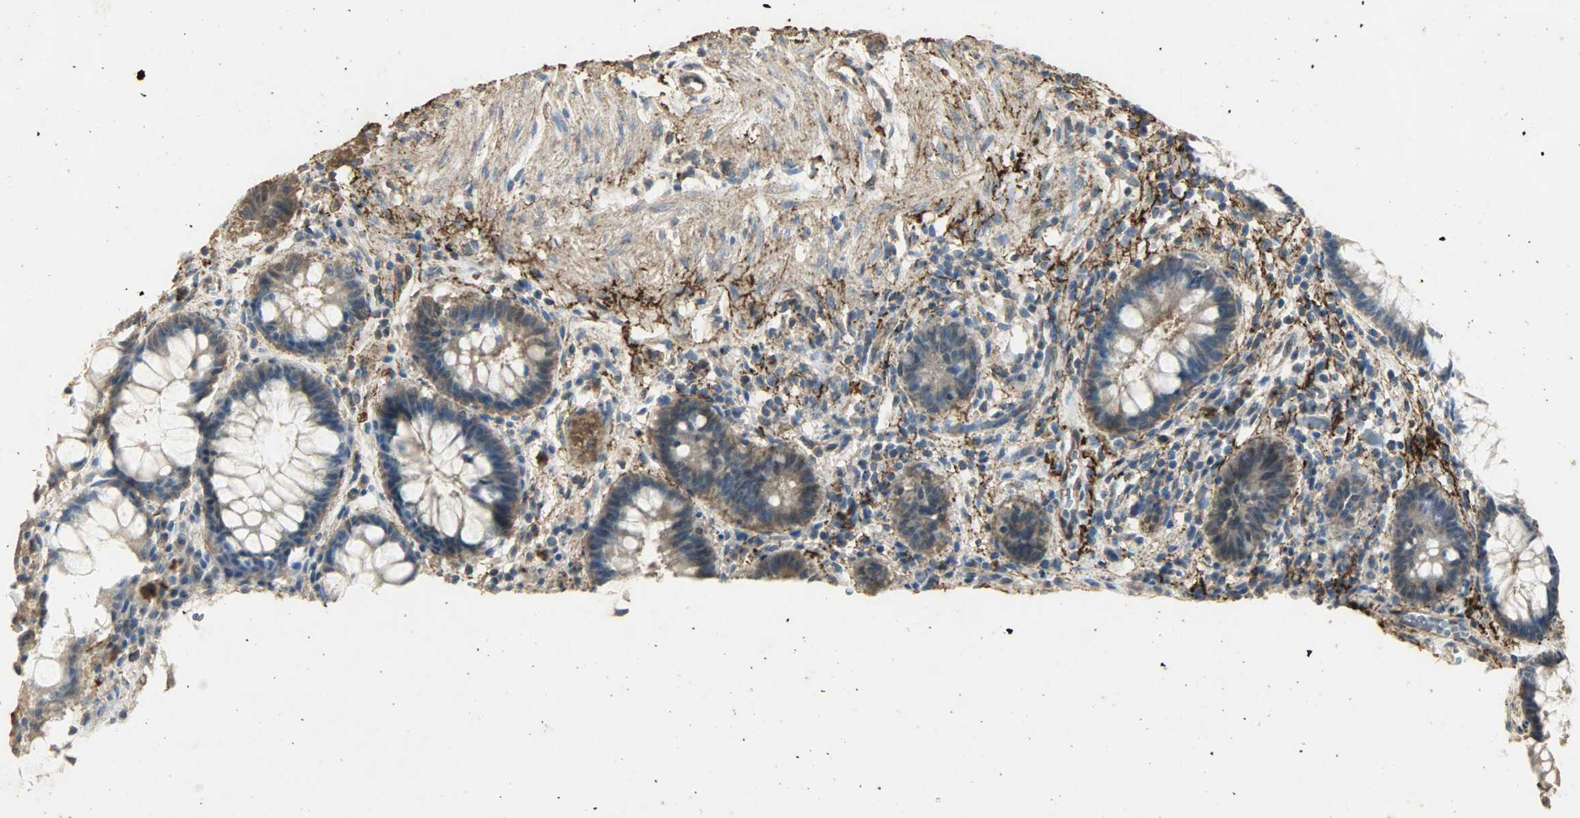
{"staining": {"intensity": "weak", "quantity": "<25%", "location": "cytoplasmic/membranous"}, "tissue": "rectum", "cell_type": "Glandular cells", "image_type": "normal", "snomed": [{"axis": "morphology", "description": "Normal tissue, NOS"}, {"axis": "topography", "description": "Rectum"}], "caption": "The image demonstrates no significant positivity in glandular cells of rectum.", "gene": "ASB9", "patient": {"sex": "female", "age": 46}}